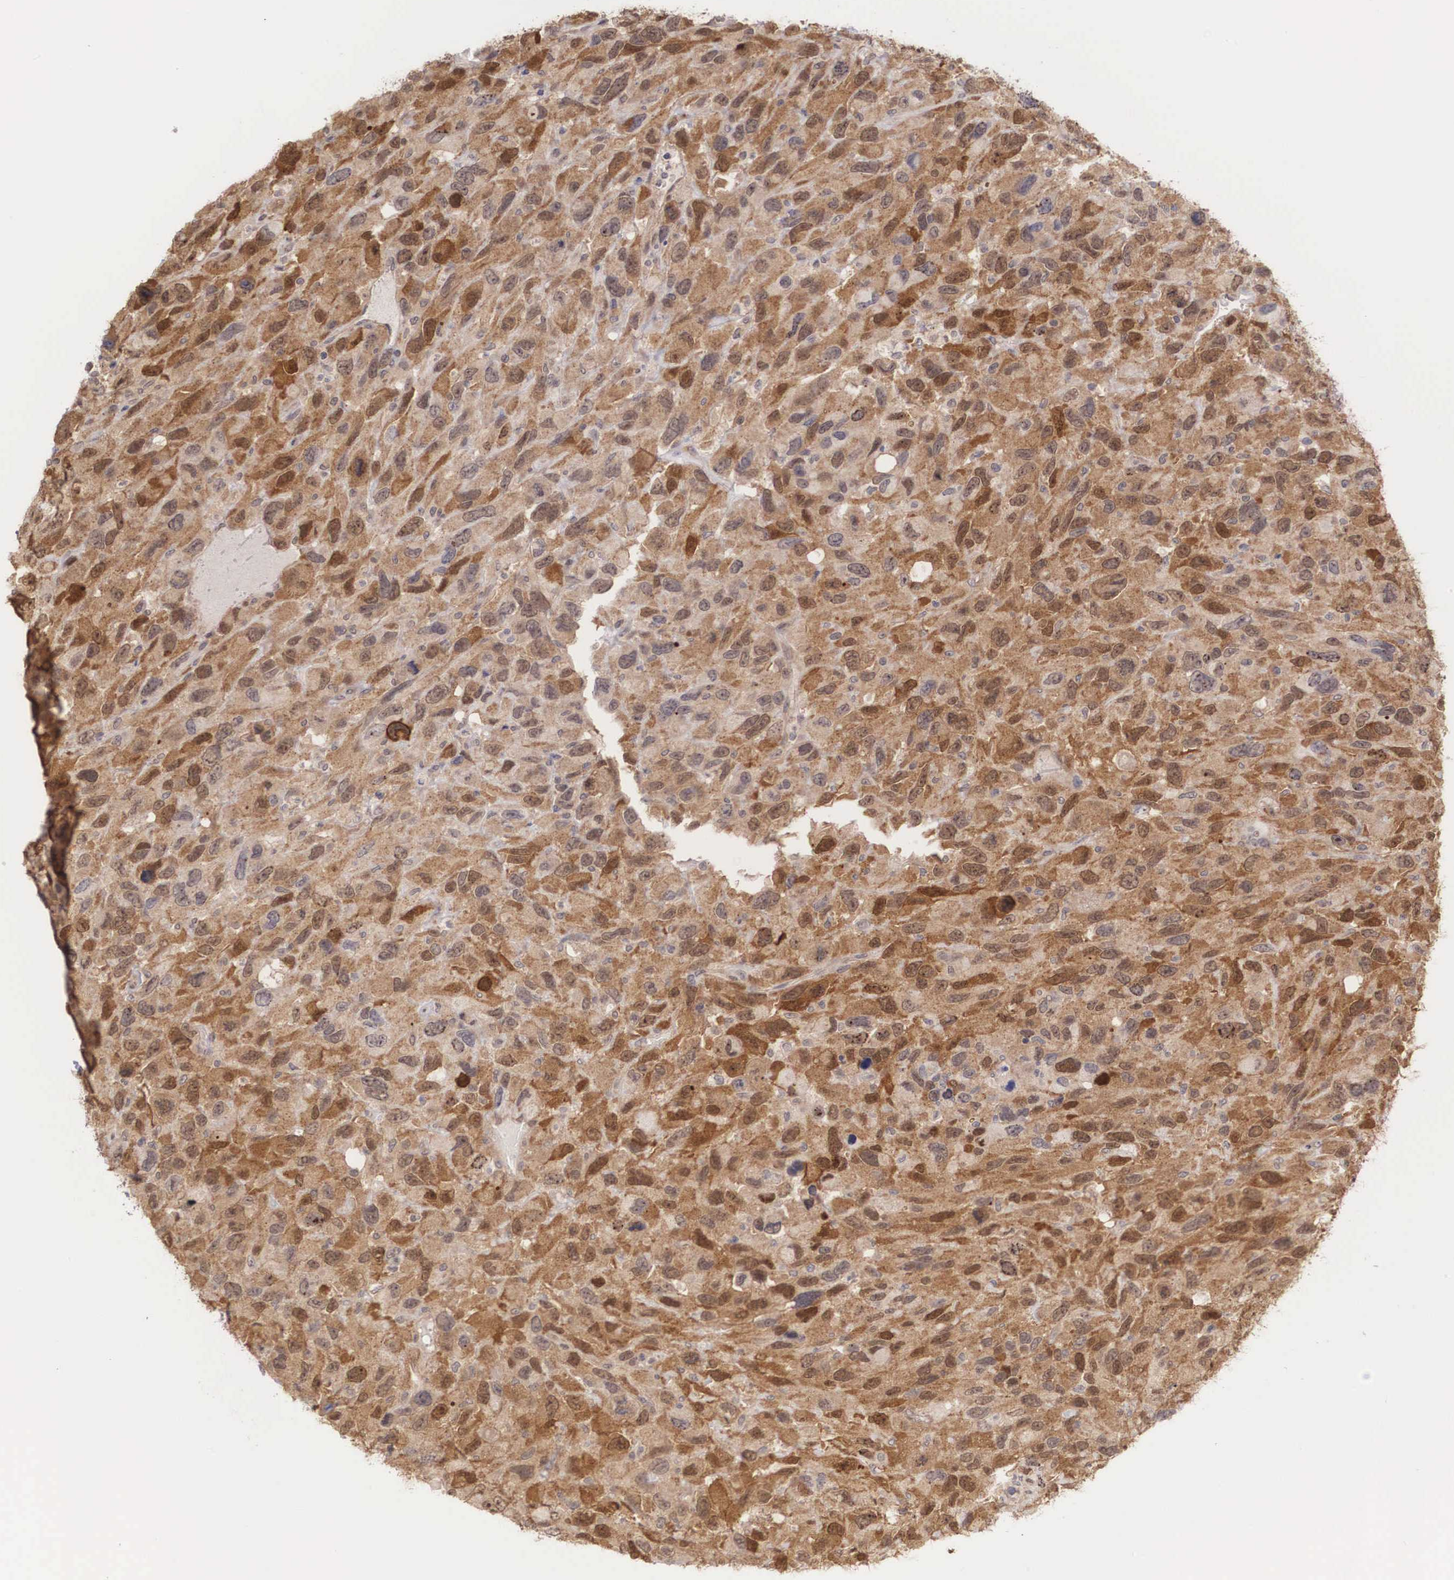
{"staining": {"intensity": "moderate", "quantity": ">75%", "location": "cytoplasmic/membranous,nuclear"}, "tissue": "renal cancer", "cell_type": "Tumor cells", "image_type": "cancer", "snomed": [{"axis": "morphology", "description": "Adenocarcinoma, NOS"}, {"axis": "topography", "description": "Kidney"}], "caption": "A brown stain shows moderate cytoplasmic/membranous and nuclear staining of a protein in human renal adenocarcinoma tumor cells.", "gene": "DNAJB7", "patient": {"sex": "male", "age": 79}}